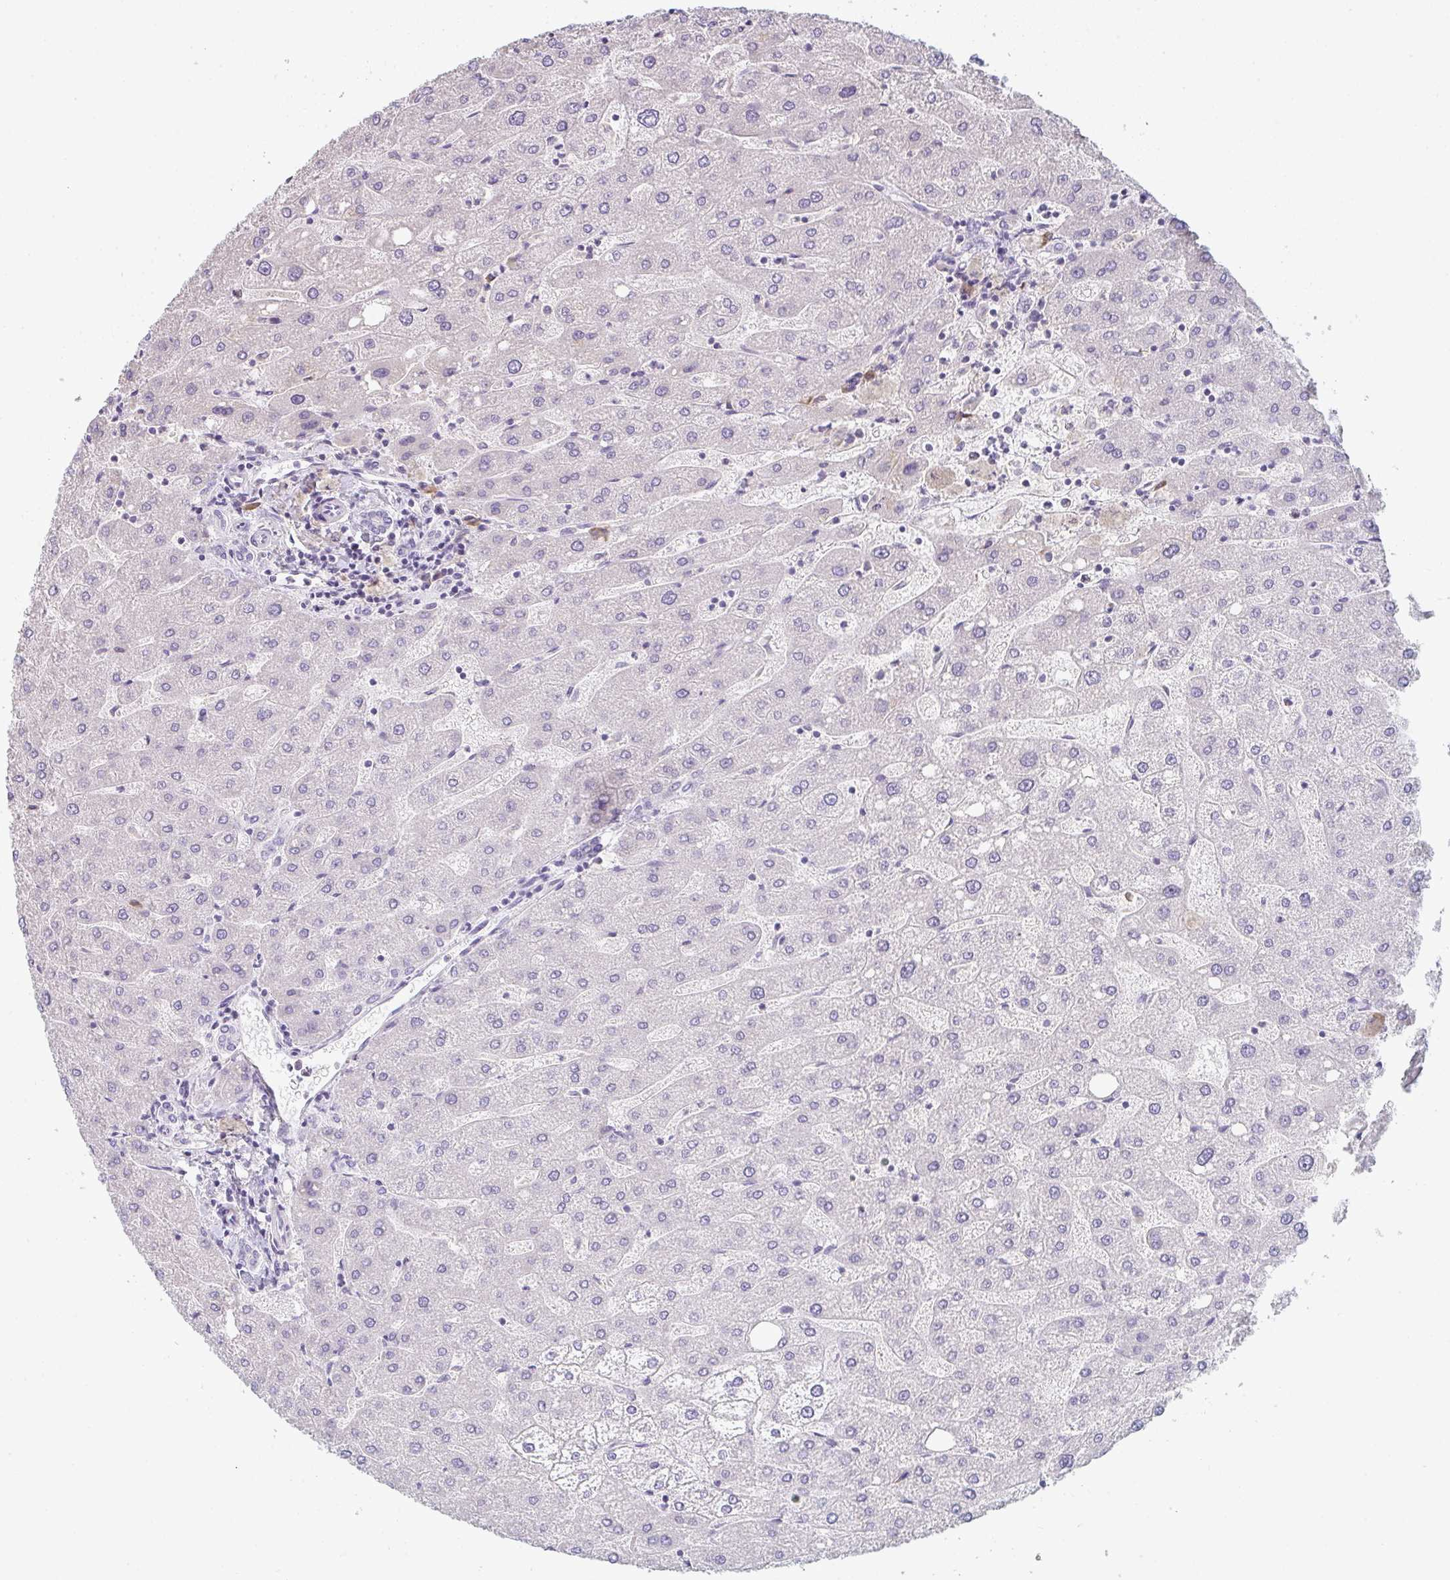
{"staining": {"intensity": "negative", "quantity": "none", "location": "none"}, "tissue": "liver", "cell_type": "Cholangiocytes", "image_type": "normal", "snomed": [{"axis": "morphology", "description": "Normal tissue, NOS"}, {"axis": "topography", "description": "Liver"}], "caption": "DAB immunohistochemical staining of unremarkable liver exhibits no significant expression in cholangiocytes.", "gene": "ZNF215", "patient": {"sex": "male", "age": 67}}